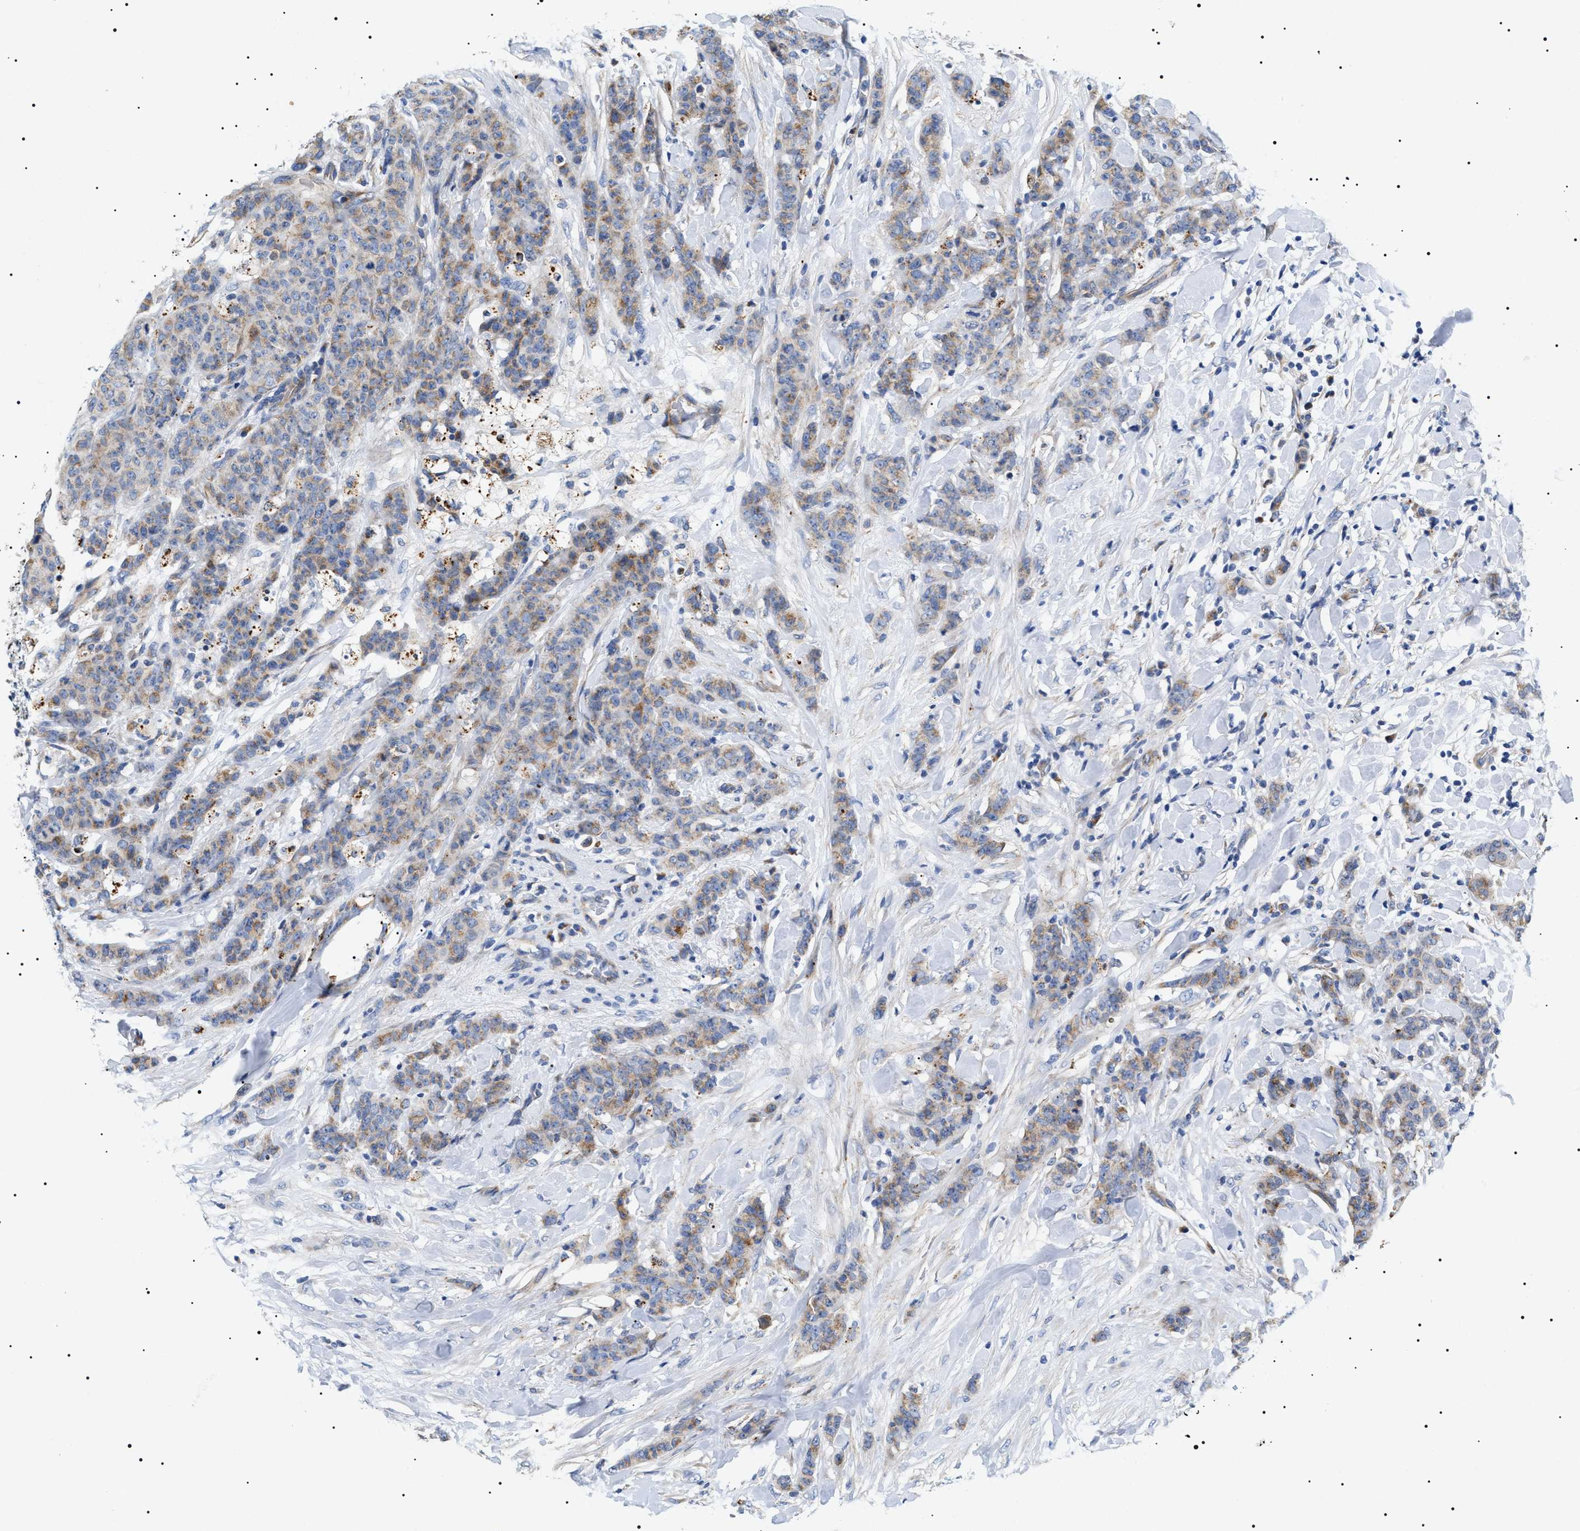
{"staining": {"intensity": "moderate", "quantity": ">75%", "location": "cytoplasmic/membranous"}, "tissue": "breast cancer", "cell_type": "Tumor cells", "image_type": "cancer", "snomed": [{"axis": "morphology", "description": "Normal tissue, NOS"}, {"axis": "morphology", "description": "Duct carcinoma"}, {"axis": "topography", "description": "Breast"}], "caption": "Immunohistochemical staining of human breast cancer exhibits medium levels of moderate cytoplasmic/membranous protein expression in approximately >75% of tumor cells.", "gene": "TMEM222", "patient": {"sex": "female", "age": 40}}